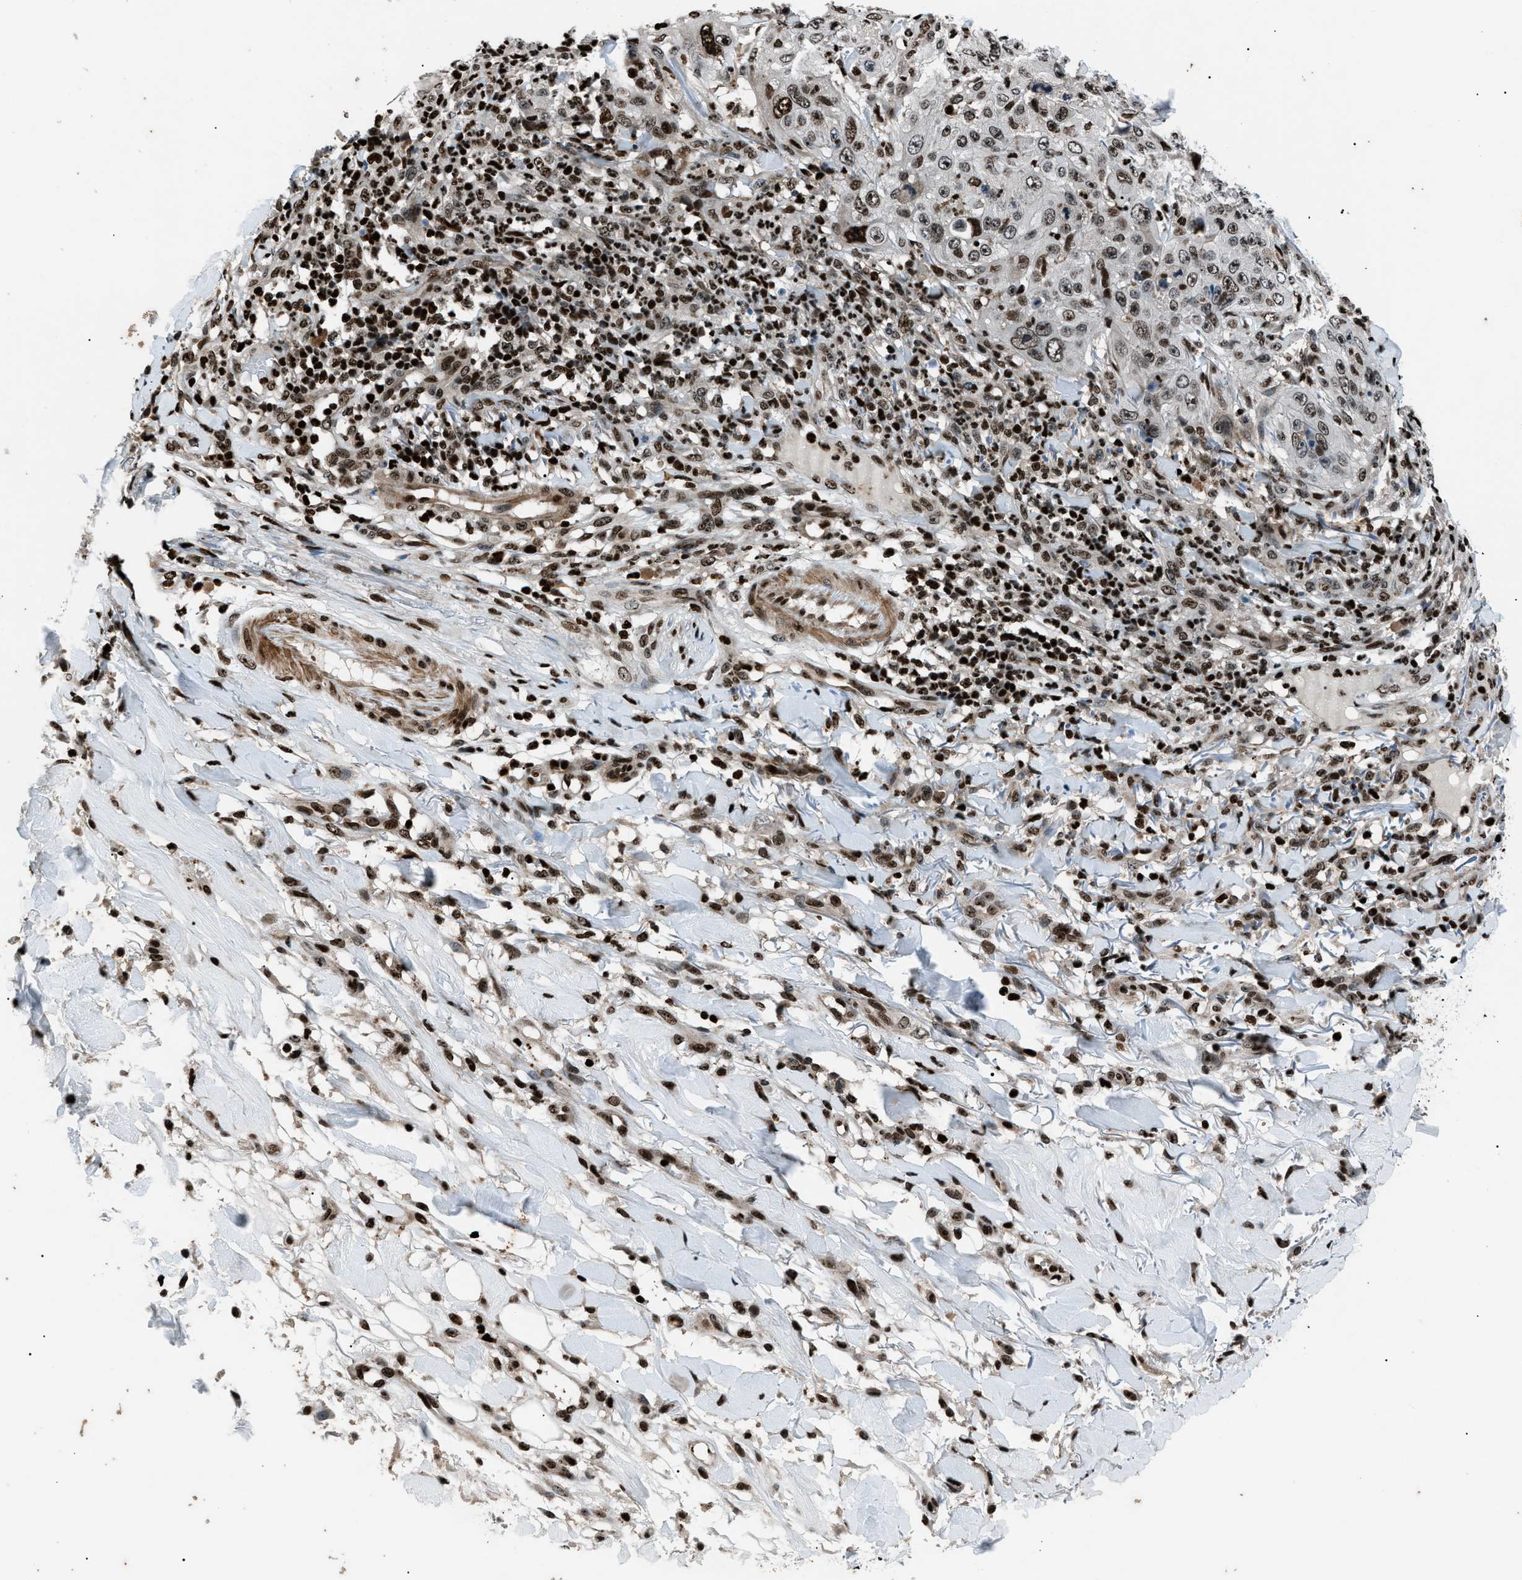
{"staining": {"intensity": "moderate", "quantity": ">75%", "location": "nuclear"}, "tissue": "skin cancer", "cell_type": "Tumor cells", "image_type": "cancer", "snomed": [{"axis": "morphology", "description": "Squamous cell carcinoma, NOS"}, {"axis": "topography", "description": "Skin"}], "caption": "Immunohistochemical staining of squamous cell carcinoma (skin) reveals moderate nuclear protein positivity in approximately >75% of tumor cells.", "gene": "PRKX", "patient": {"sex": "female", "age": 80}}